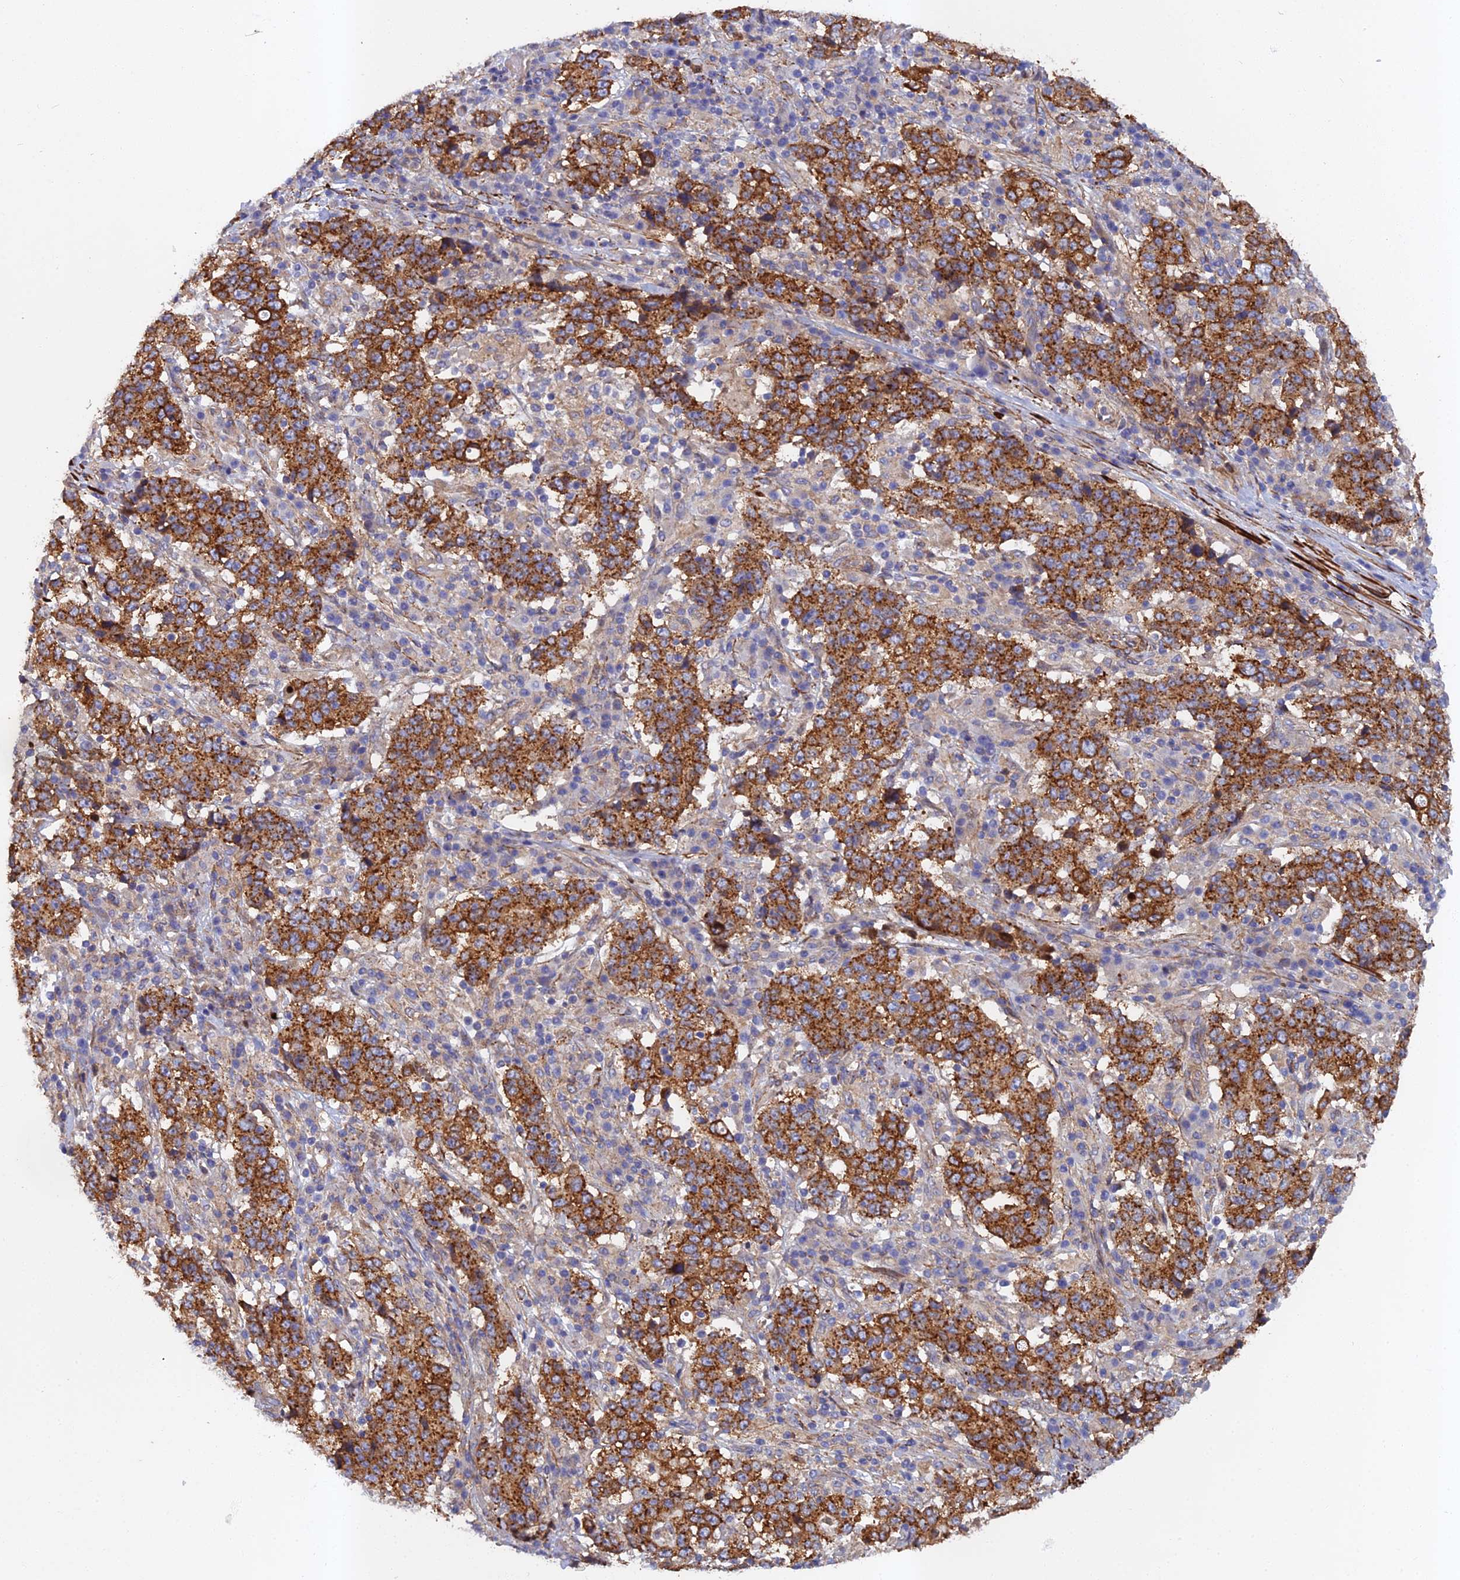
{"staining": {"intensity": "strong", "quantity": ">75%", "location": "cytoplasmic/membranous"}, "tissue": "stomach cancer", "cell_type": "Tumor cells", "image_type": "cancer", "snomed": [{"axis": "morphology", "description": "Adenocarcinoma, NOS"}, {"axis": "topography", "description": "Stomach"}], "caption": "Protein expression analysis of human stomach cancer (adenocarcinoma) reveals strong cytoplasmic/membranous staining in approximately >75% of tumor cells. (DAB IHC with brightfield microscopy, high magnification).", "gene": "RALGAPA2", "patient": {"sex": "male", "age": 59}}